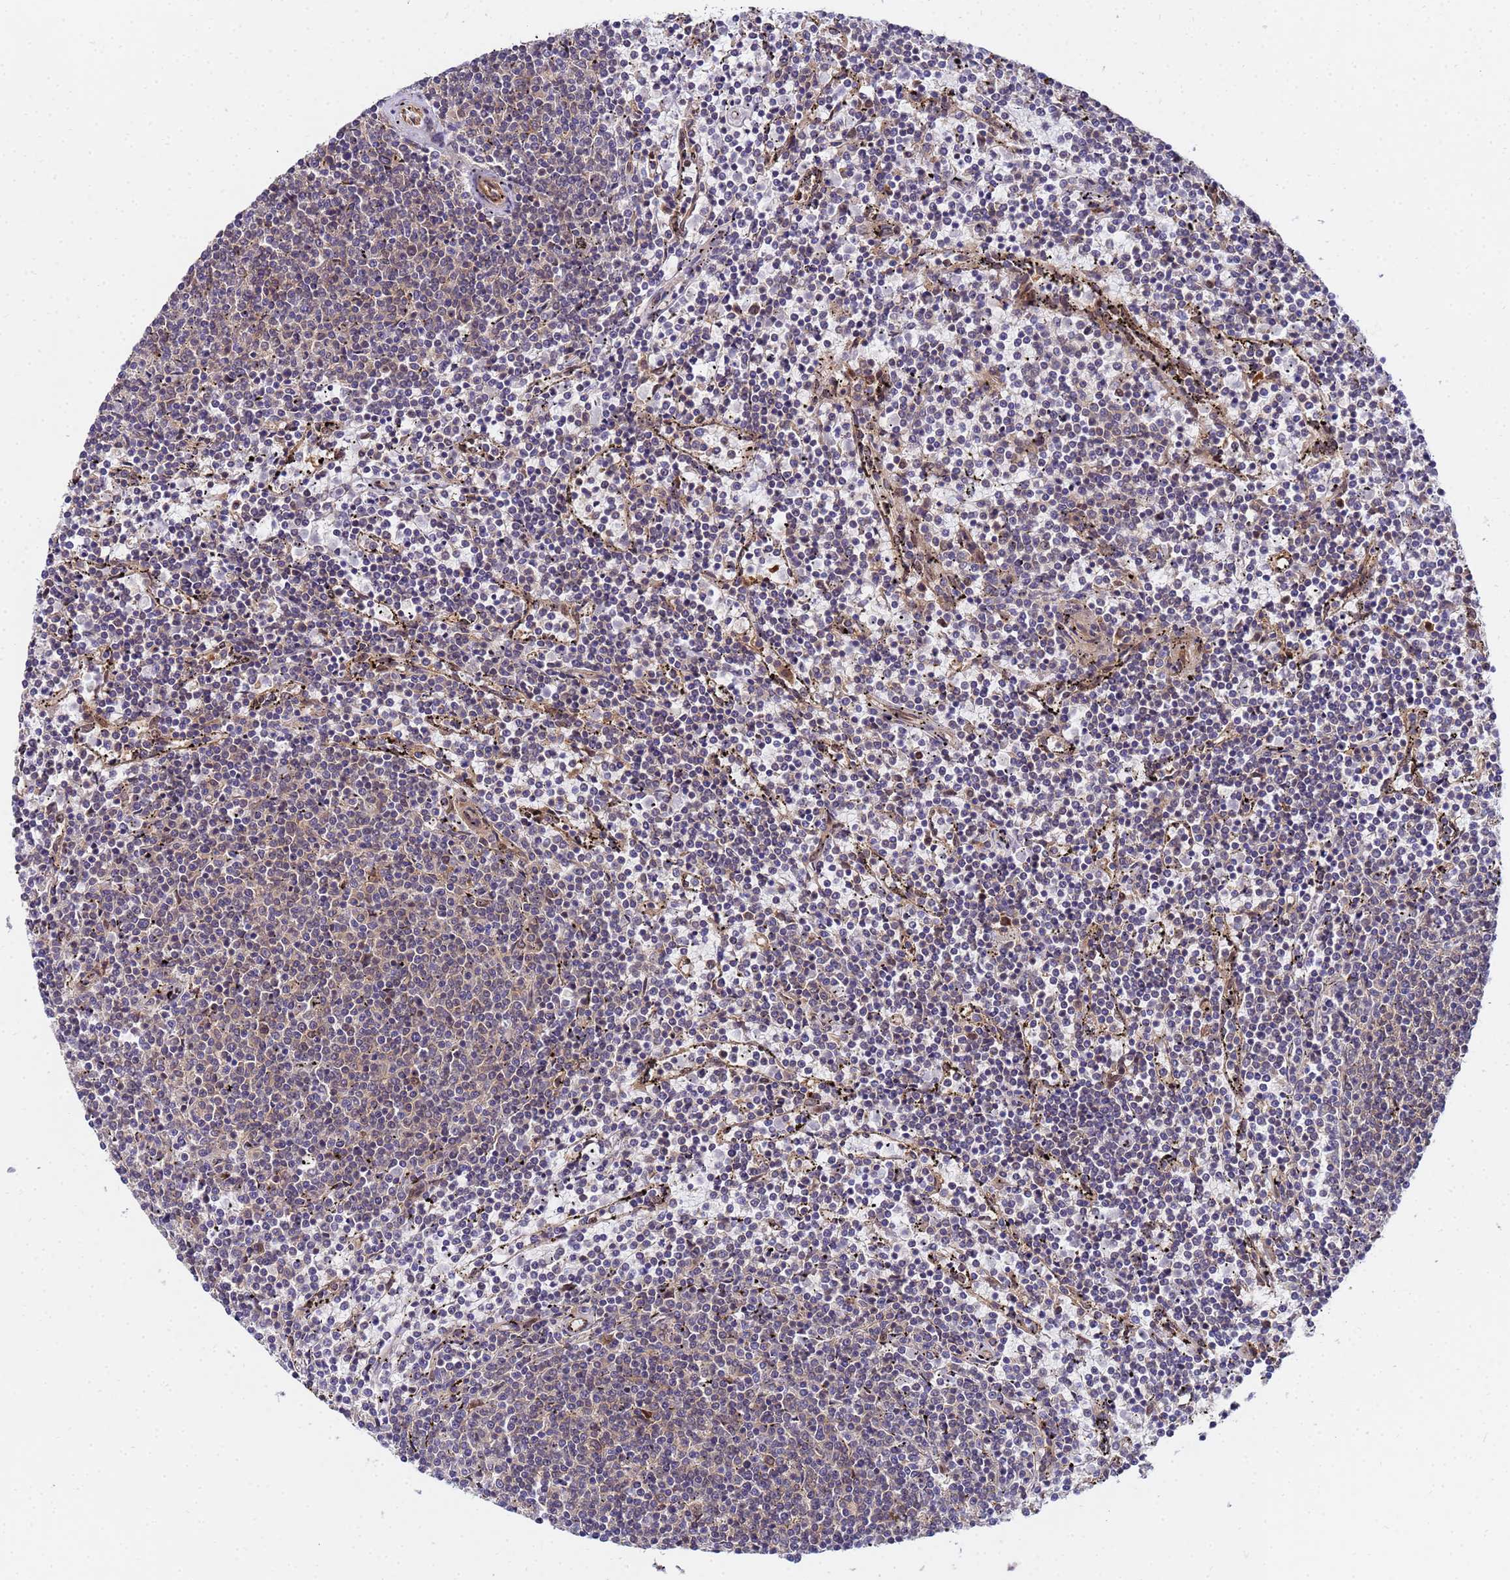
{"staining": {"intensity": "weak", "quantity": "25%-75%", "location": "cytoplasmic/membranous"}, "tissue": "lymphoma", "cell_type": "Tumor cells", "image_type": "cancer", "snomed": [{"axis": "morphology", "description": "Malignant lymphoma, non-Hodgkin's type, Low grade"}, {"axis": "topography", "description": "Spleen"}], "caption": "Protein expression analysis of human lymphoma reveals weak cytoplasmic/membranous expression in approximately 25%-75% of tumor cells.", "gene": "UNC93B1", "patient": {"sex": "female", "age": 50}}